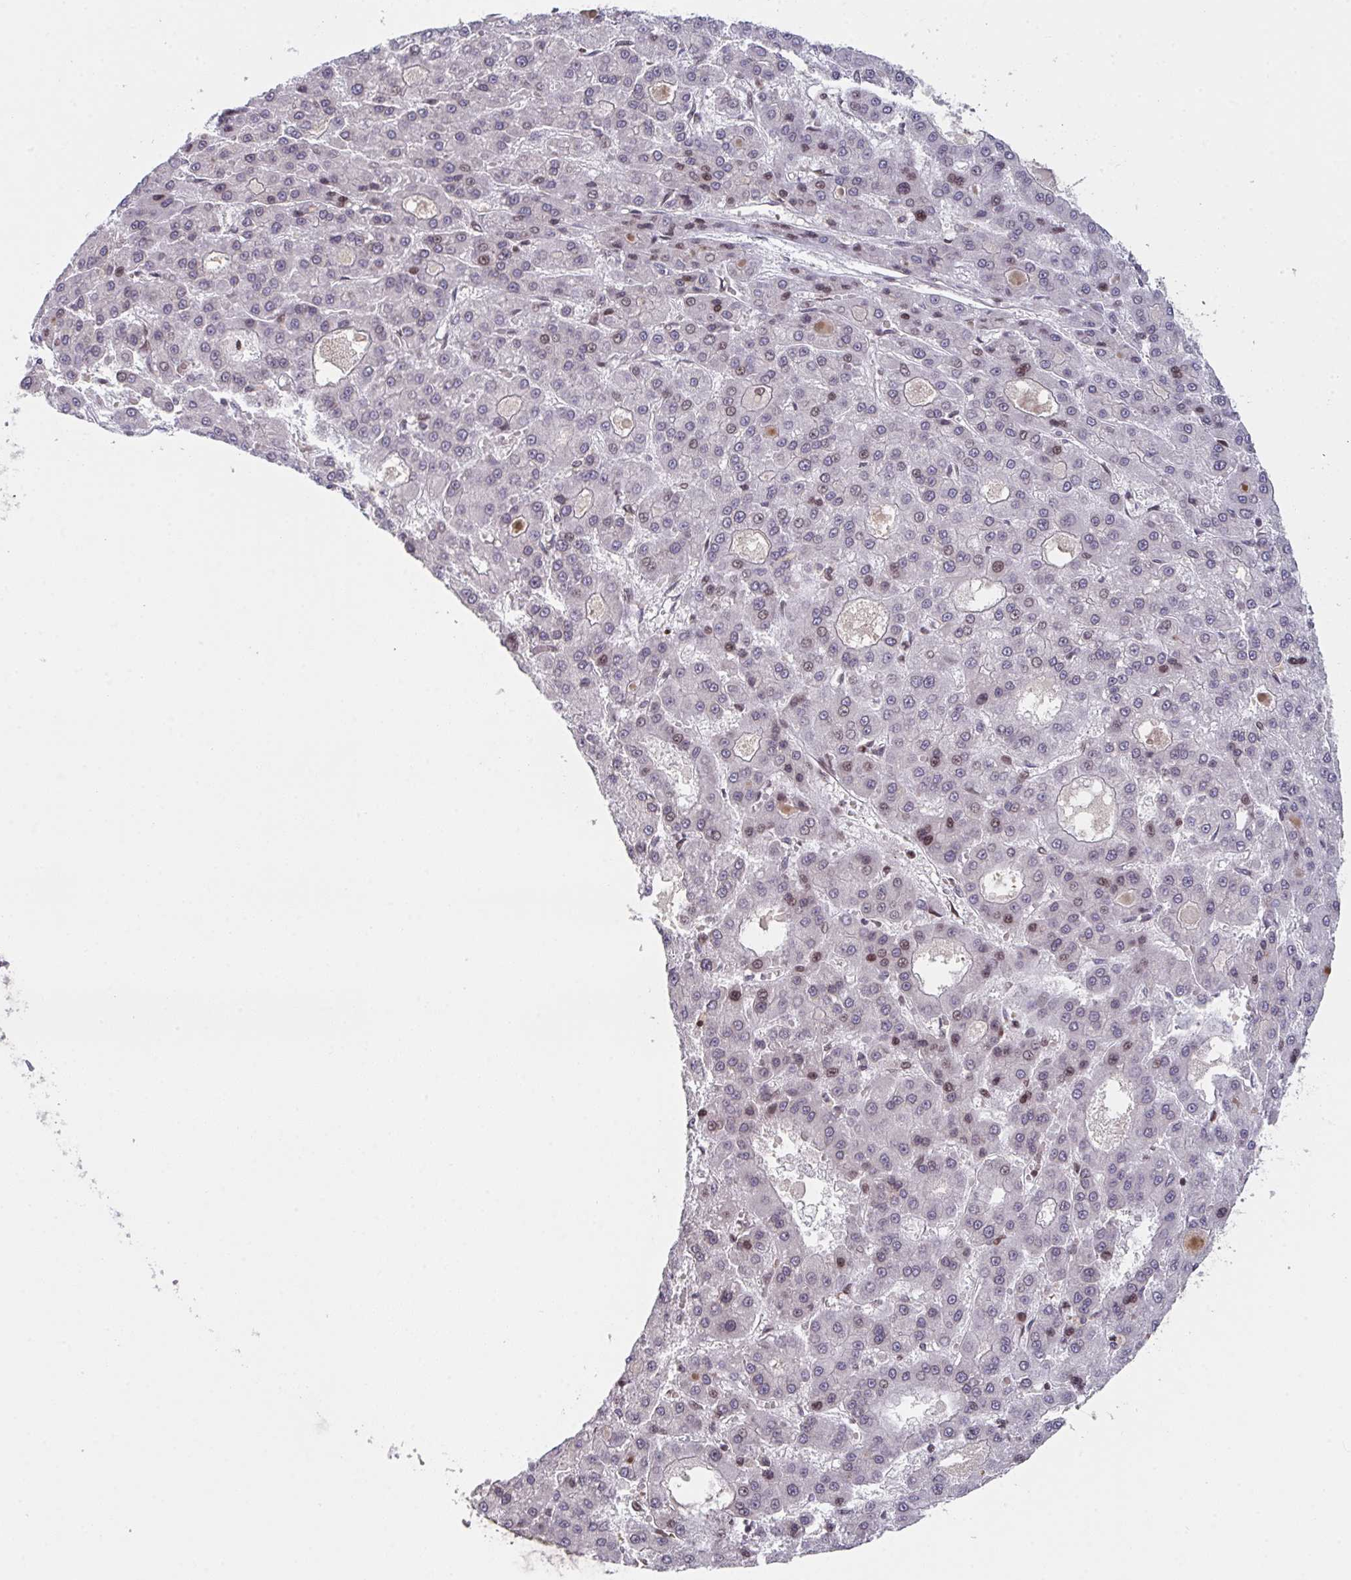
{"staining": {"intensity": "moderate", "quantity": "<25%", "location": "nuclear"}, "tissue": "liver cancer", "cell_type": "Tumor cells", "image_type": "cancer", "snomed": [{"axis": "morphology", "description": "Carcinoma, Hepatocellular, NOS"}, {"axis": "topography", "description": "Liver"}], "caption": "Tumor cells show low levels of moderate nuclear expression in approximately <25% of cells in human liver cancer (hepatocellular carcinoma).", "gene": "PCDHB8", "patient": {"sex": "male", "age": 70}}